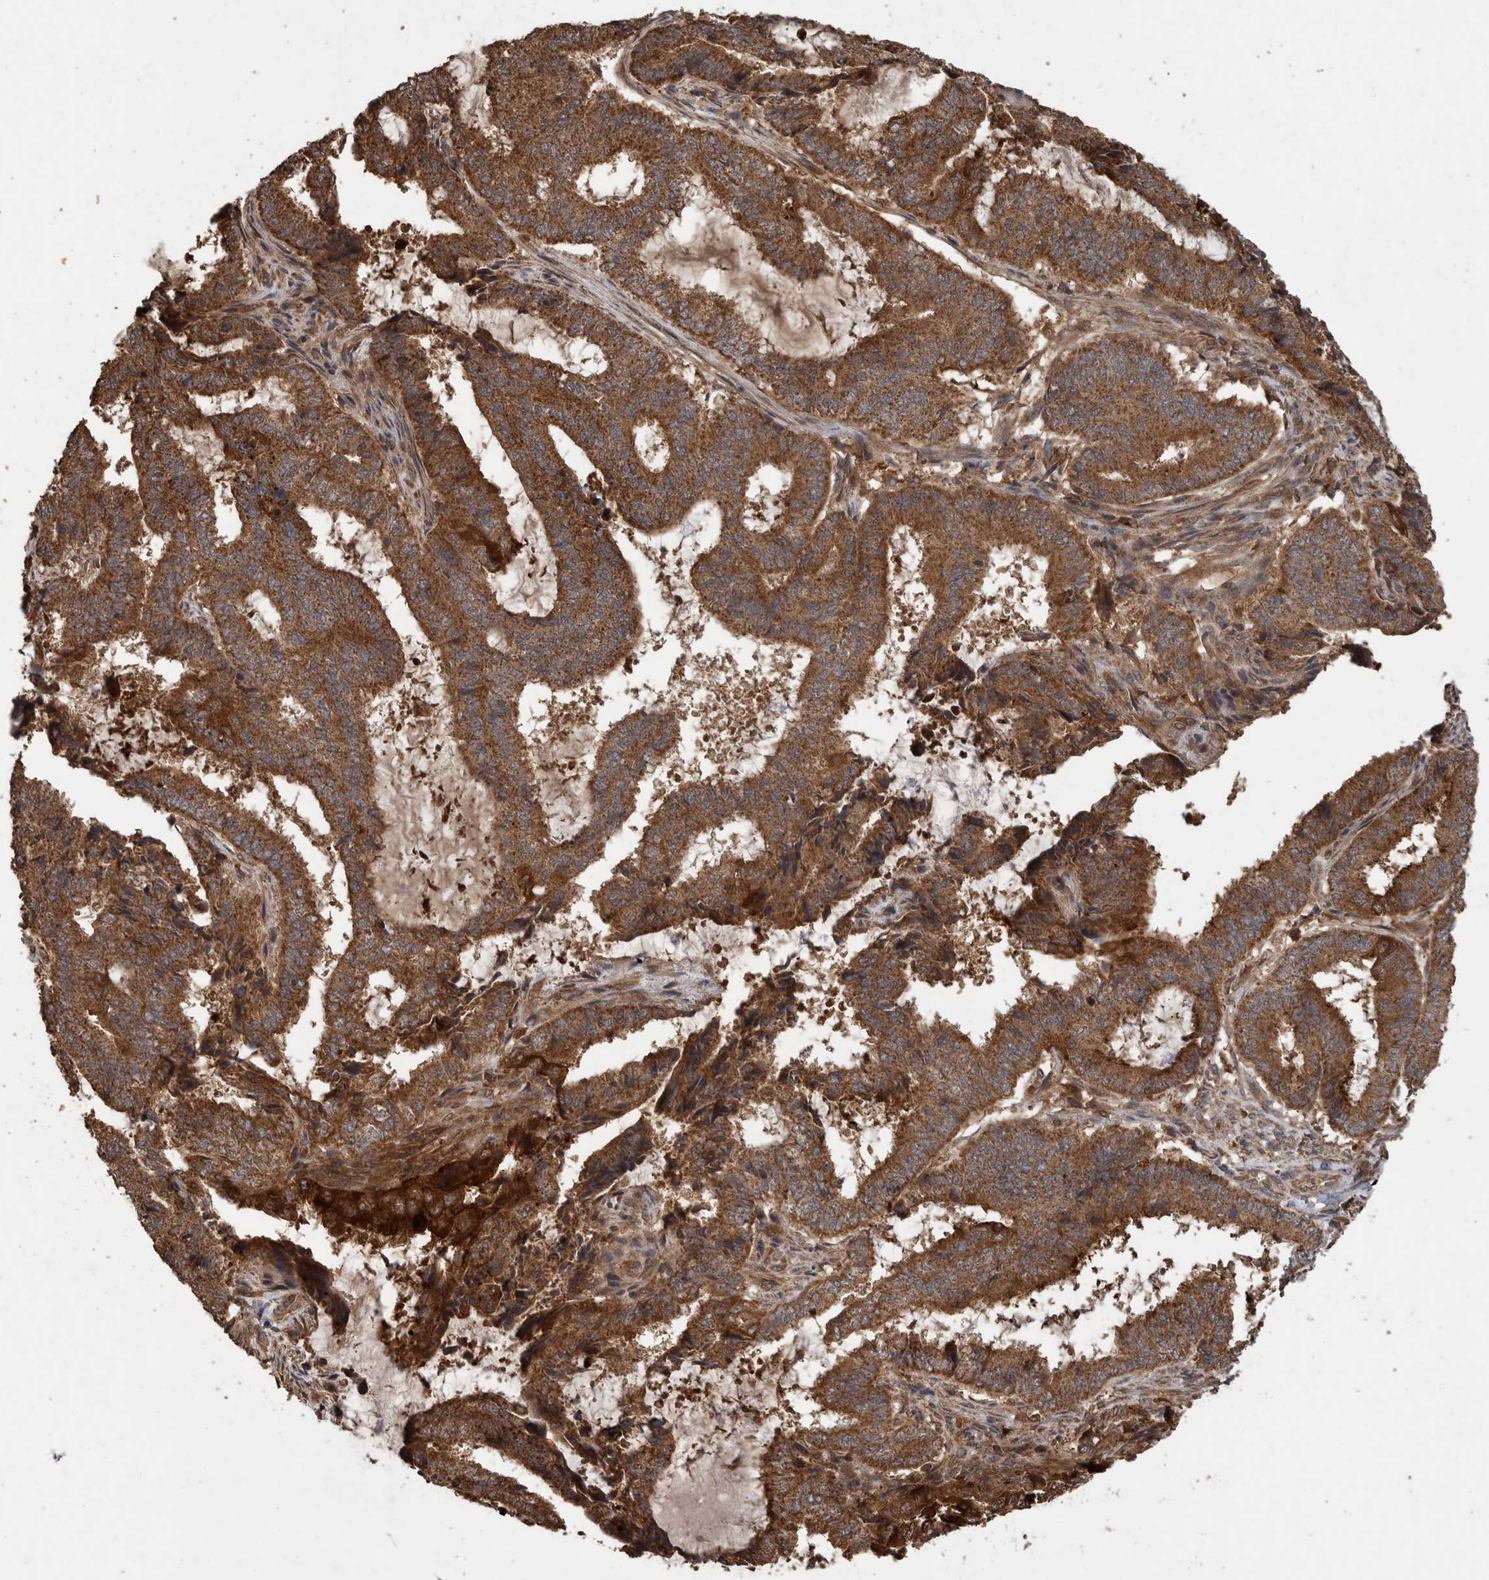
{"staining": {"intensity": "strong", "quantity": ">75%", "location": "cytoplasmic/membranous"}, "tissue": "endometrial cancer", "cell_type": "Tumor cells", "image_type": "cancer", "snomed": [{"axis": "morphology", "description": "Adenocarcinoma, NOS"}, {"axis": "topography", "description": "Endometrium"}], "caption": "Immunohistochemistry (IHC) staining of endometrial cancer (adenocarcinoma), which shows high levels of strong cytoplasmic/membranous expression in about >75% of tumor cells indicating strong cytoplasmic/membranous protein expression. The staining was performed using DAB (brown) for protein detection and nuclei were counterstained in hematoxylin (blue).", "gene": "TRIM16", "patient": {"sex": "female", "age": 51}}